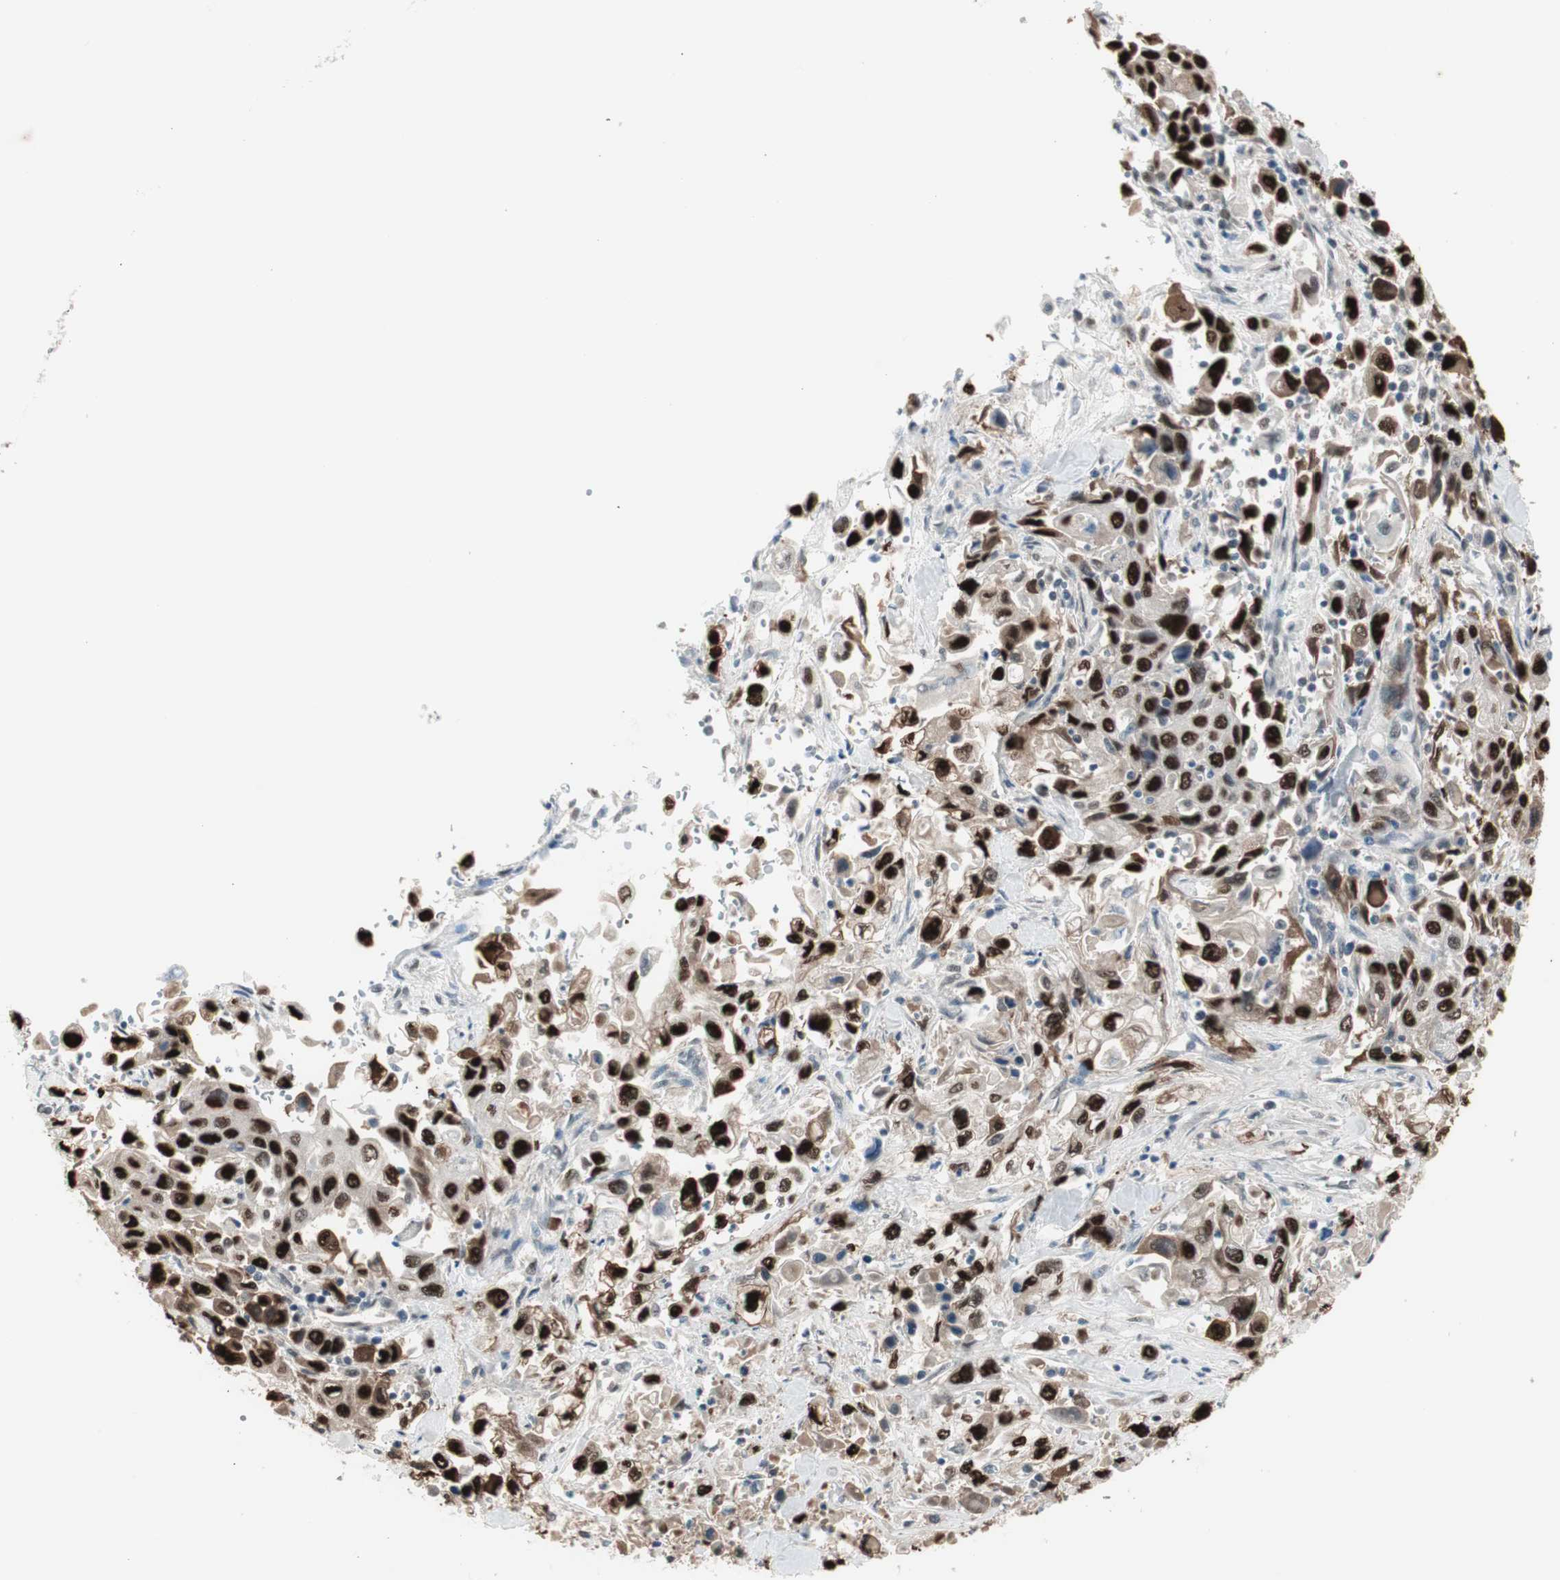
{"staining": {"intensity": "strong", "quantity": ">75%", "location": "nuclear"}, "tissue": "pancreatic cancer", "cell_type": "Tumor cells", "image_type": "cancer", "snomed": [{"axis": "morphology", "description": "Adenocarcinoma, NOS"}, {"axis": "topography", "description": "Pancreas"}], "caption": "The histopathology image reveals staining of adenocarcinoma (pancreatic), revealing strong nuclear protein positivity (brown color) within tumor cells. The protein of interest is shown in brown color, while the nuclei are stained blue.", "gene": "LONP2", "patient": {"sex": "male", "age": 70}}